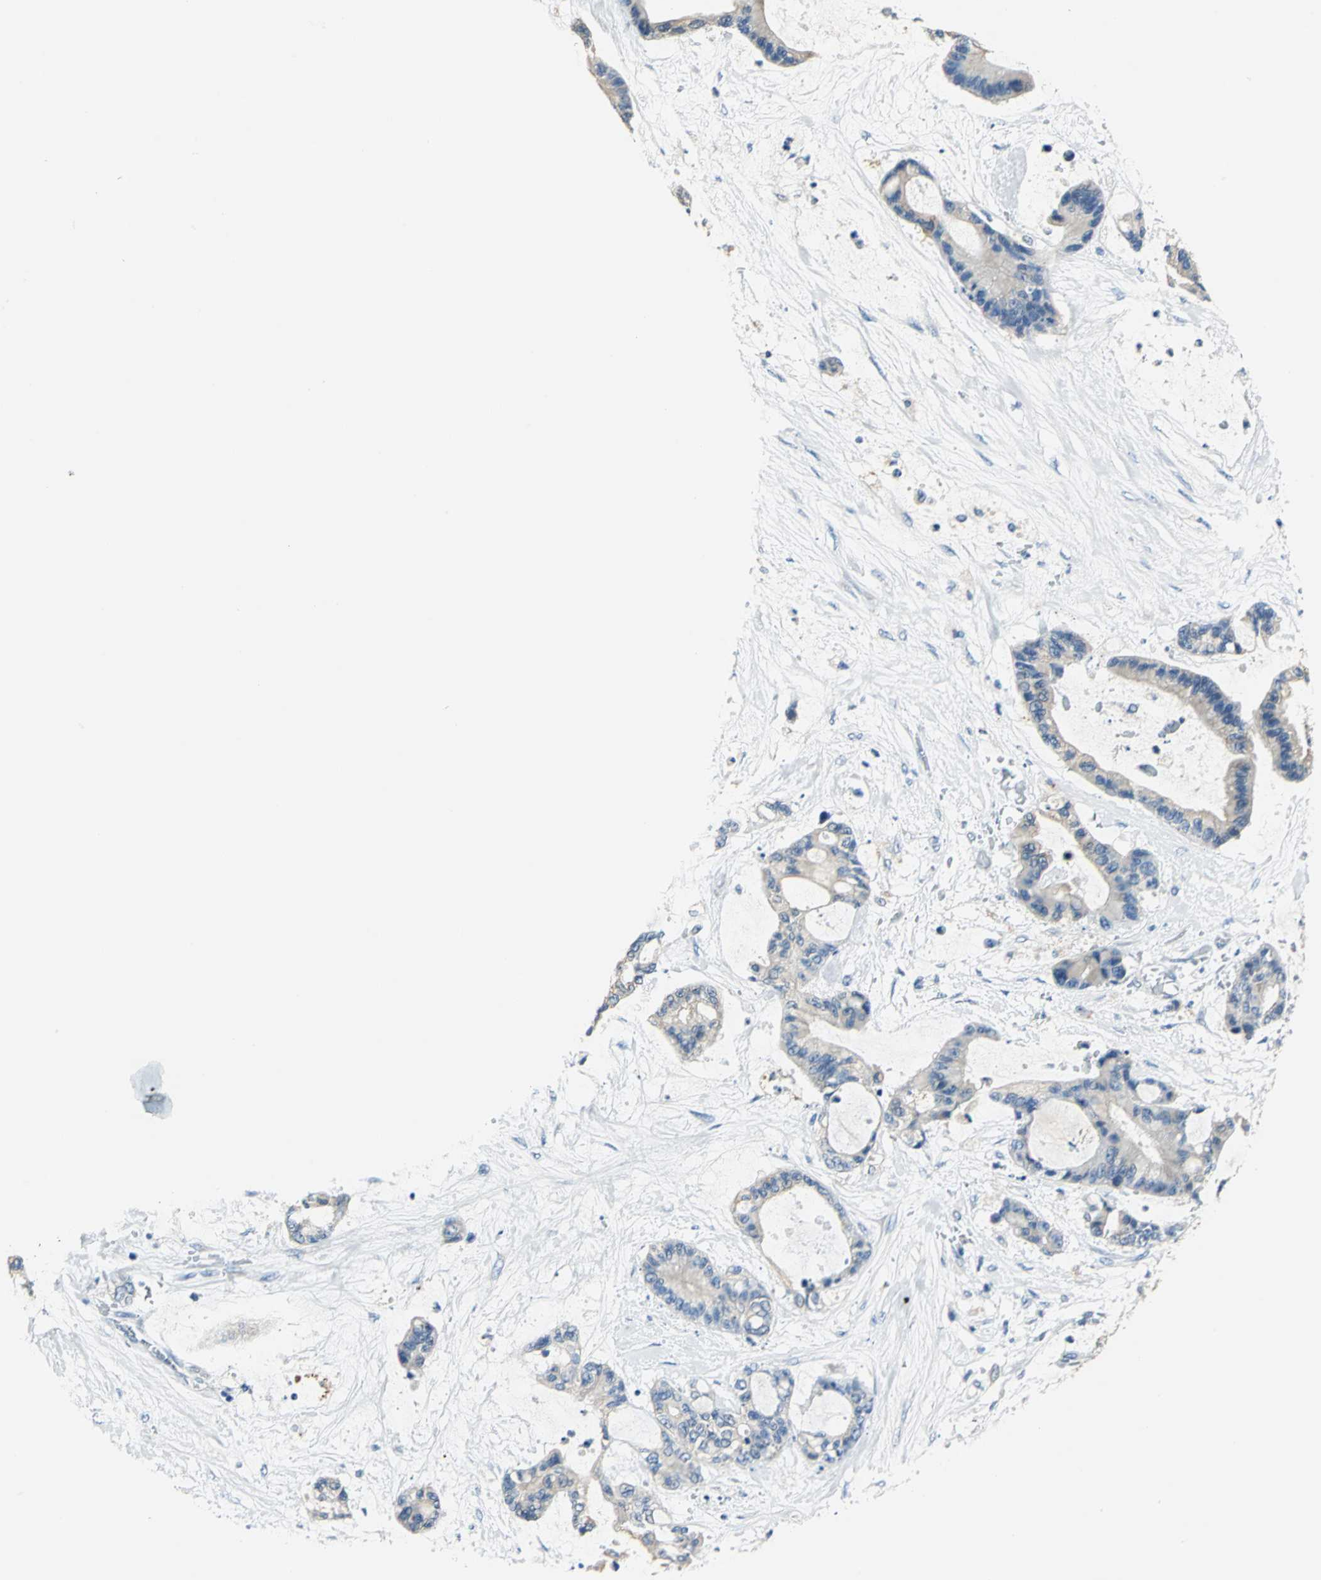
{"staining": {"intensity": "weak", "quantity": ">75%", "location": "cytoplasmic/membranous"}, "tissue": "liver cancer", "cell_type": "Tumor cells", "image_type": "cancer", "snomed": [{"axis": "morphology", "description": "Cholangiocarcinoma"}, {"axis": "topography", "description": "Liver"}], "caption": "An immunohistochemistry (IHC) image of neoplastic tissue is shown. Protein staining in brown highlights weak cytoplasmic/membranous positivity in liver cancer (cholangiocarcinoma) within tumor cells. Nuclei are stained in blue.", "gene": "RASD2", "patient": {"sex": "female", "age": 73}}